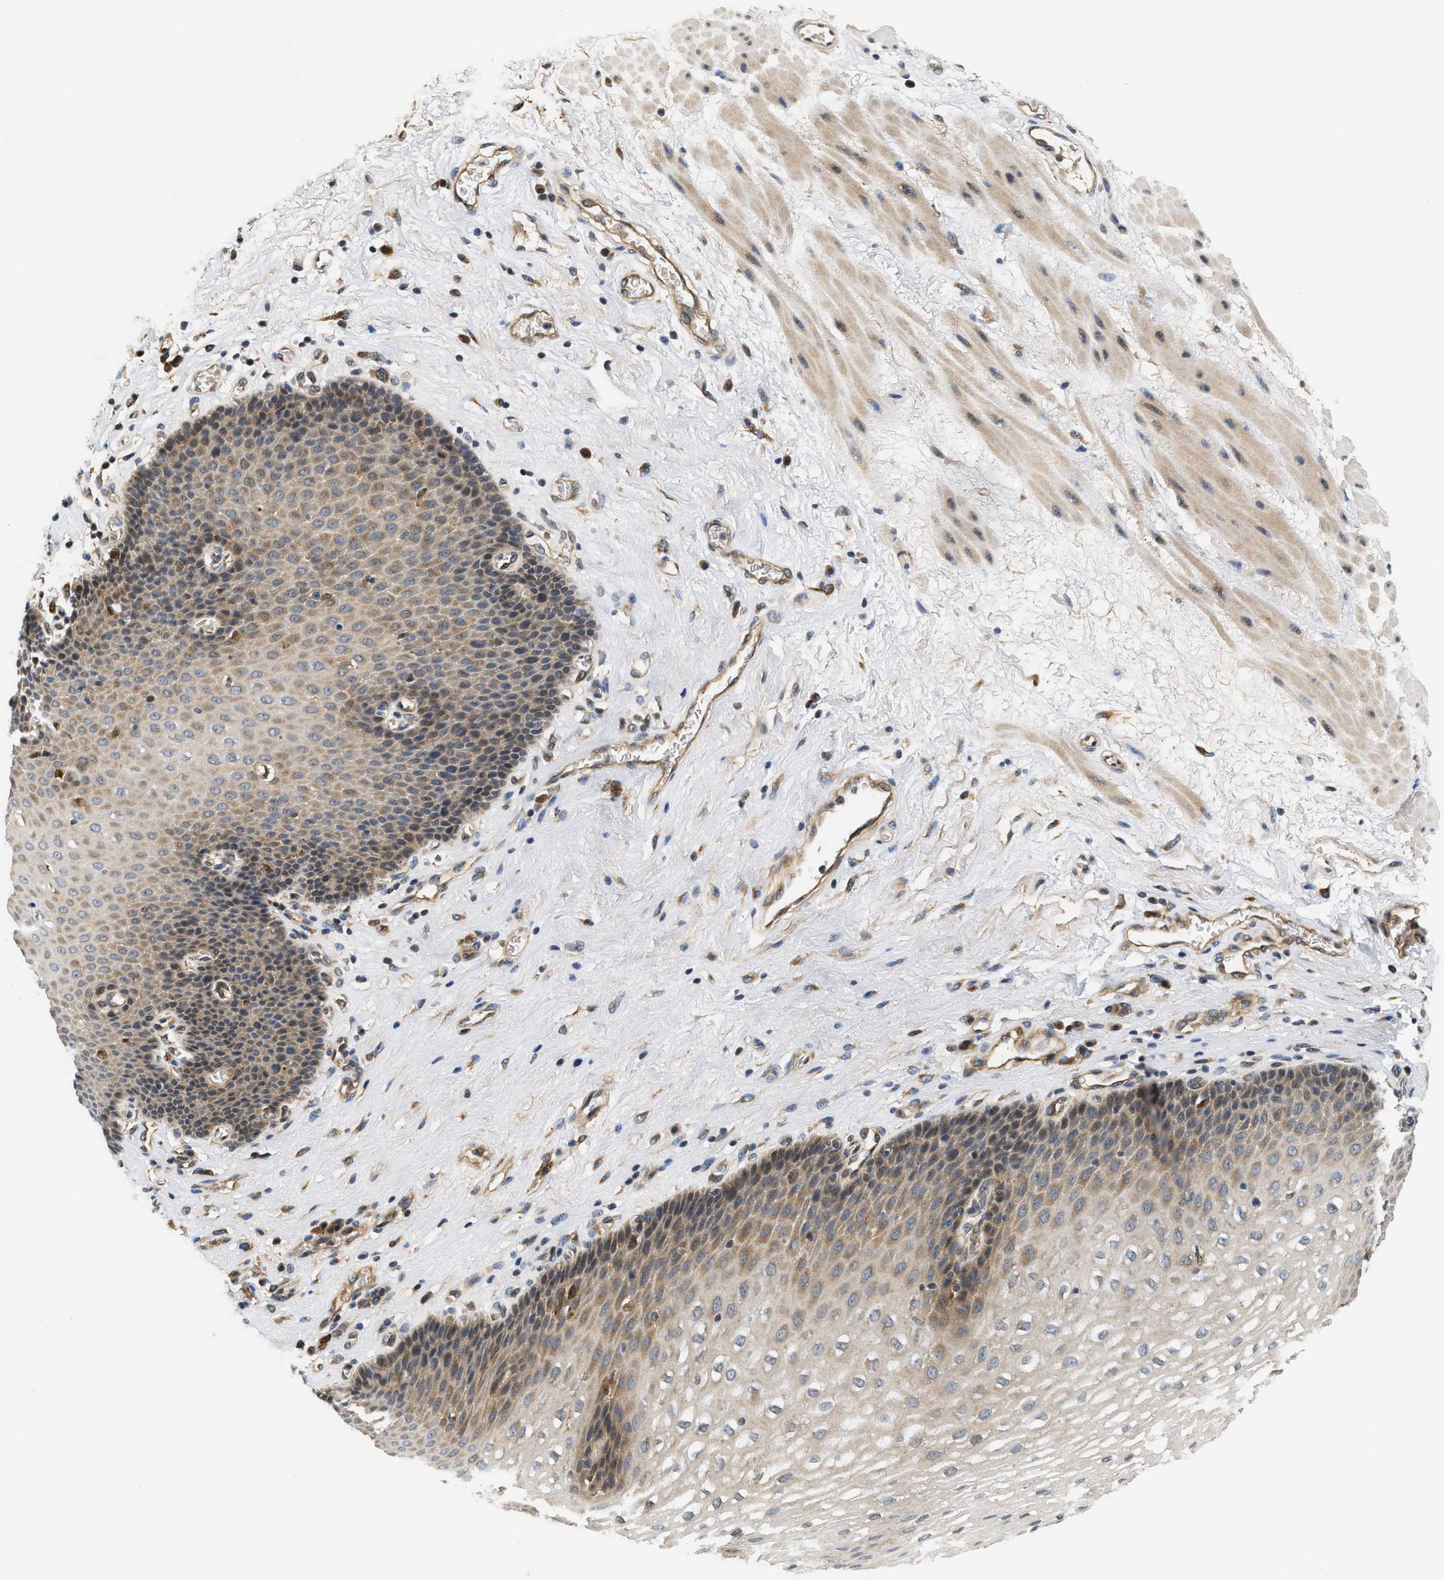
{"staining": {"intensity": "moderate", "quantity": "25%-75%", "location": "cytoplasmic/membranous"}, "tissue": "esophagus", "cell_type": "Squamous epithelial cells", "image_type": "normal", "snomed": [{"axis": "morphology", "description": "Normal tissue, NOS"}, {"axis": "topography", "description": "Esophagus"}], "caption": "IHC of unremarkable human esophagus exhibits medium levels of moderate cytoplasmic/membranous staining in approximately 25%-75% of squamous epithelial cells. (IHC, brightfield microscopy, high magnification).", "gene": "TNIP2", "patient": {"sex": "male", "age": 48}}